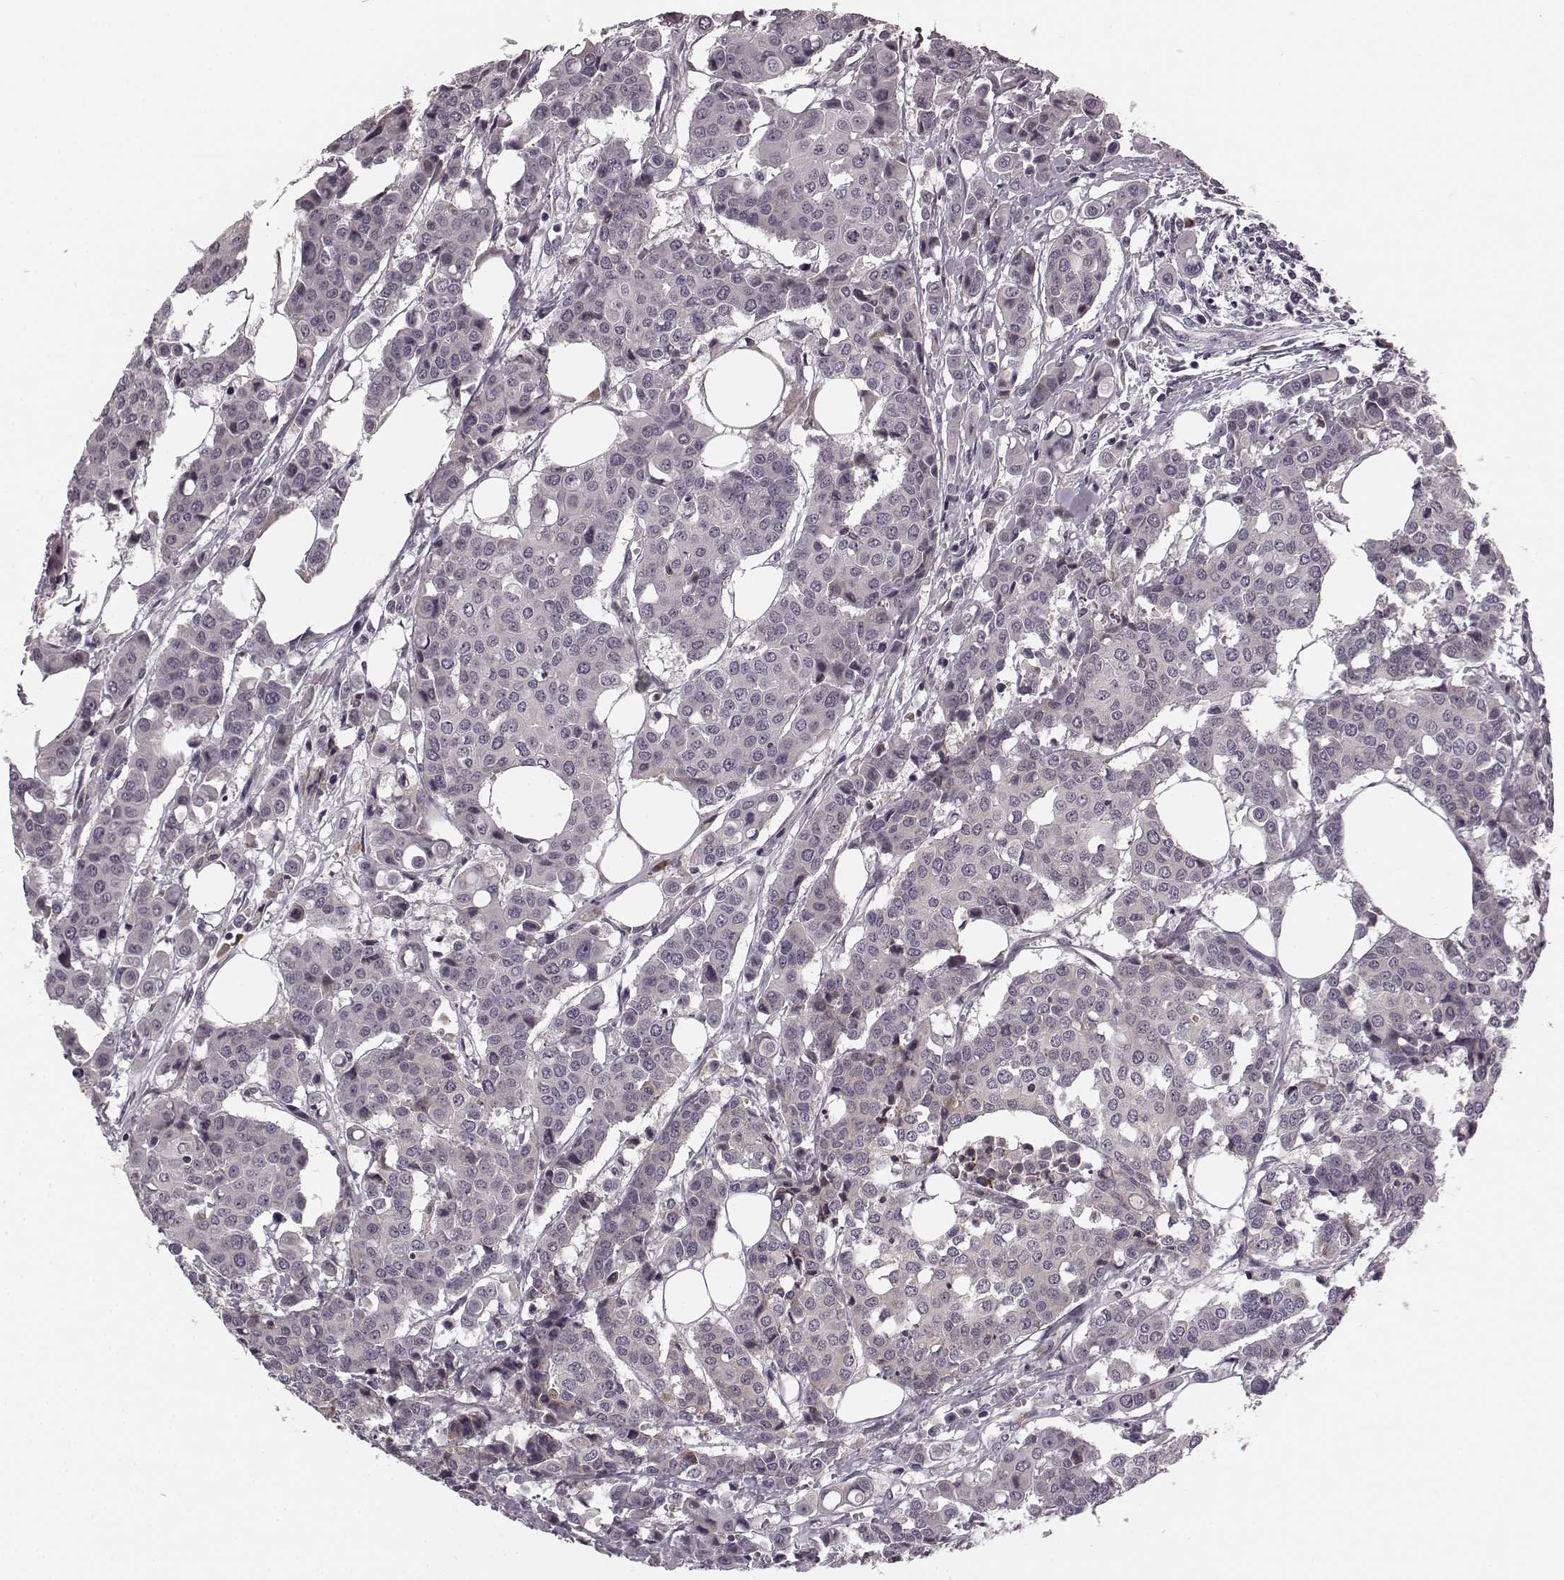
{"staining": {"intensity": "negative", "quantity": "none", "location": "none"}, "tissue": "carcinoid", "cell_type": "Tumor cells", "image_type": "cancer", "snomed": [{"axis": "morphology", "description": "Carcinoid, malignant, NOS"}, {"axis": "topography", "description": "Colon"}], "caption": "Immunohistochemical staining of malignant carcinoid displays no significant staining in tumor cells. (DAB immunohistochemistry visualized using brightfield microscopy, high magnification).", "gene": "FAM234B", "patient": {"sex": "male", "age": 81}}